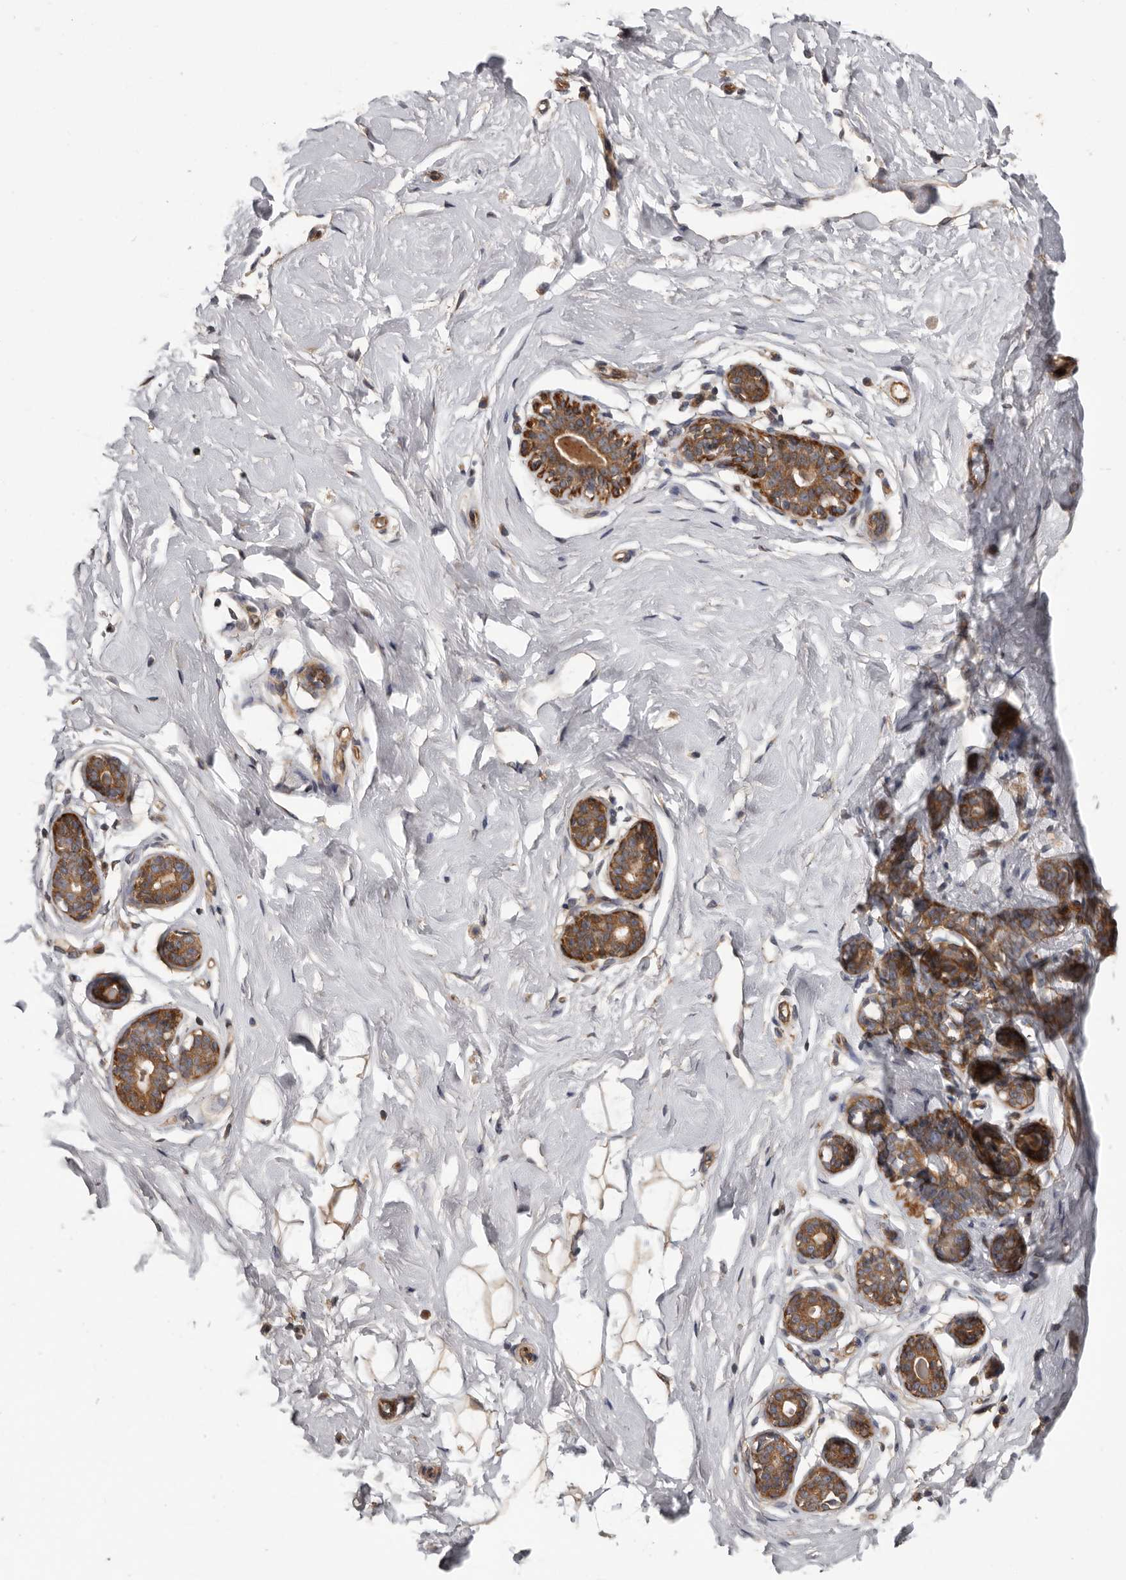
{"staining": {"intensity": "weak", "quantity": ">75%", "location": "cytoplasmic/membranous"}, "tissue": "breast", "cell_type": "Adipocytes", "image_type": "normal", "snomed": [{"axis": "morphology", "description": "Normal tissue, NOS"}, {"axis": "morphology", "description": "Adenoma, NOS"}, {"axis": "topography", "description": "Breast"}], "caption": "Adipocytes display weak cytoplasmic/membranous staining in approximately >75% of cells in benign breast. (DAB (3,3'-diaminobenzidine) IHC, brown staining for protein, blue staining for nuclei).", "gene": "ARHGEF5", "patient": {"sex": "female", "age": 23}}